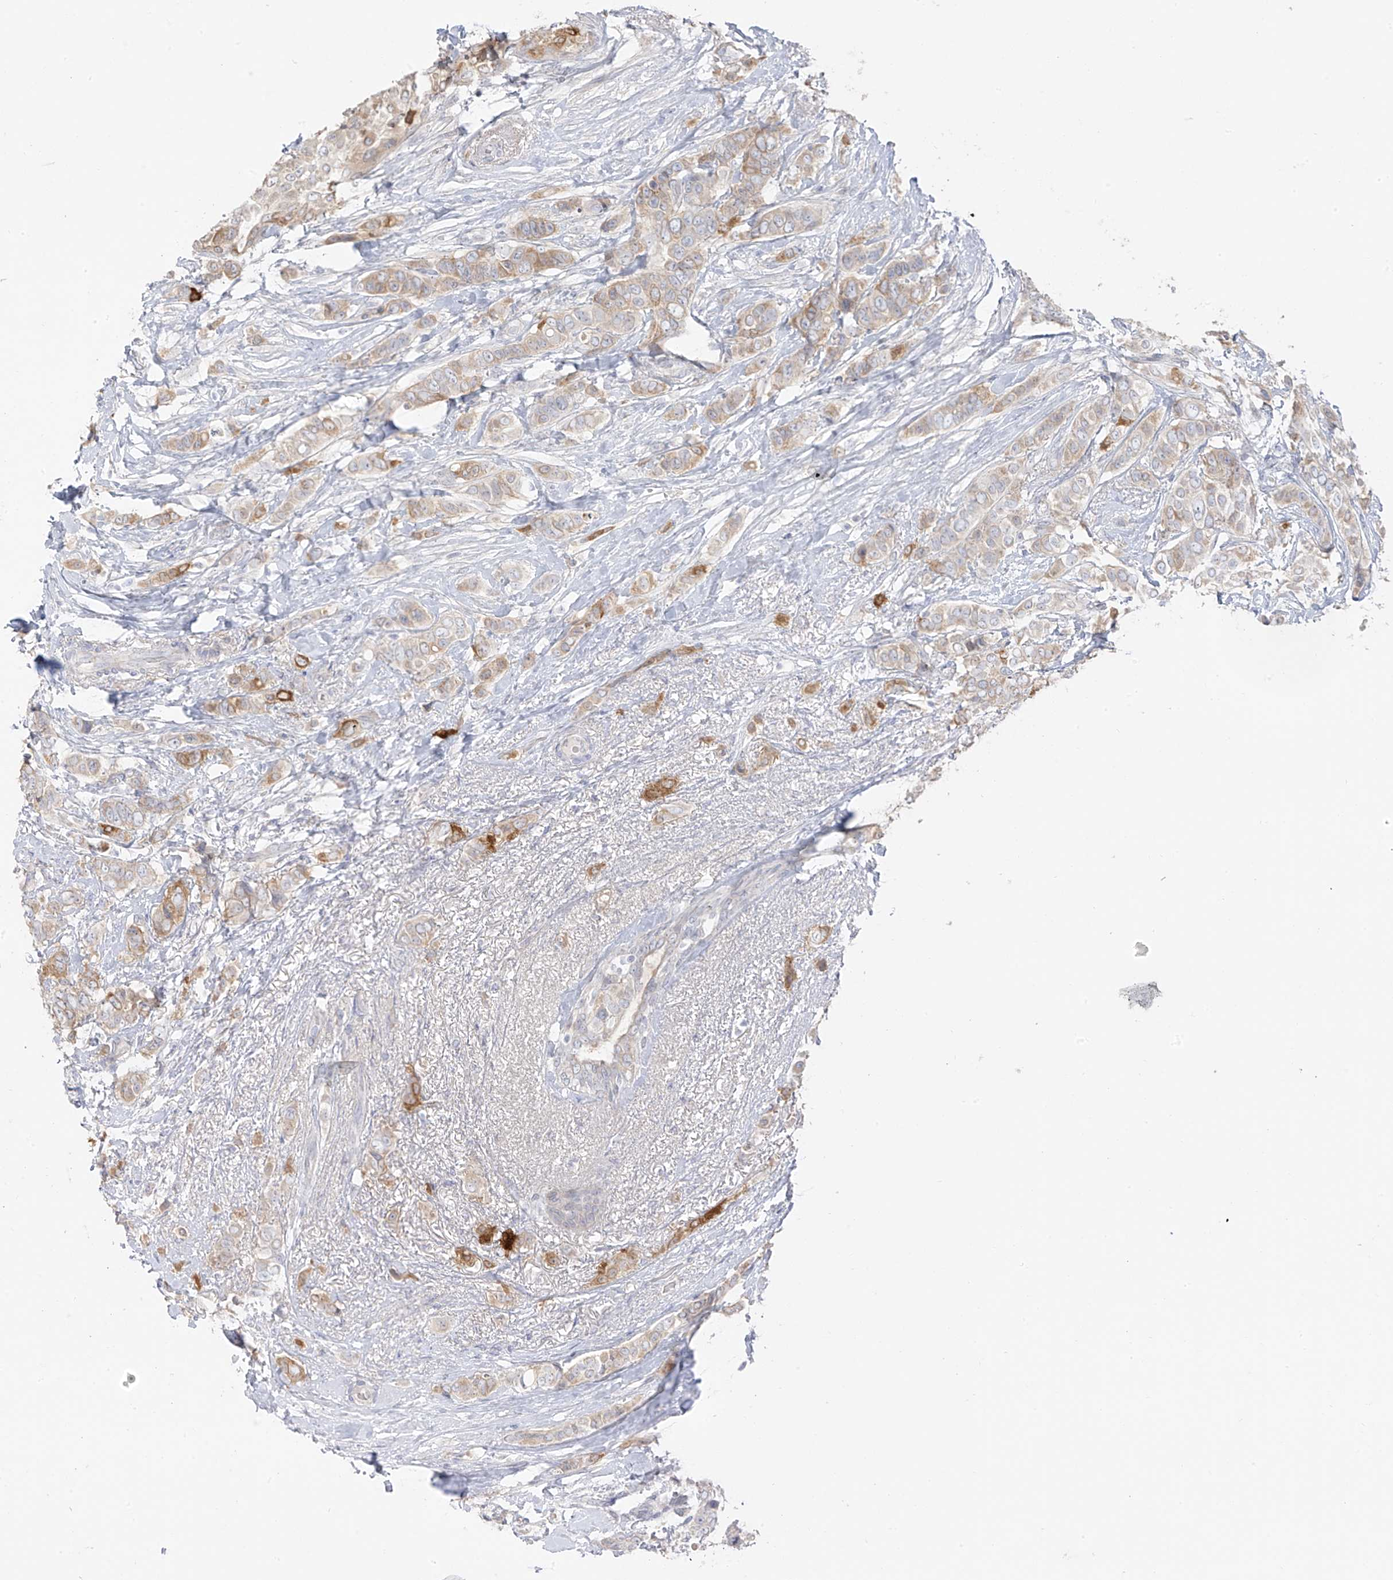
{"staining": {"intensity": "moderate", "quantity": "25%-75%", "location": "cytoplasmic/membranous"}, "tissue": "breast cancer", "cell_type": "Tumor cells", "image_type": "cancer", "snomed": [{"axis": "morphology", "description": "Lobular carcinoma"}, {"axis": "topography", "description": "Breast"}], "caption": "About 25%-75% of tumor cells in breast cancer exhibit moderate cytoplasmic/membranous protein staining as visualized by brown immunohistochemical staining.", "gene": "DCDC2", "patient": {"sex": "female", "age": 51}}